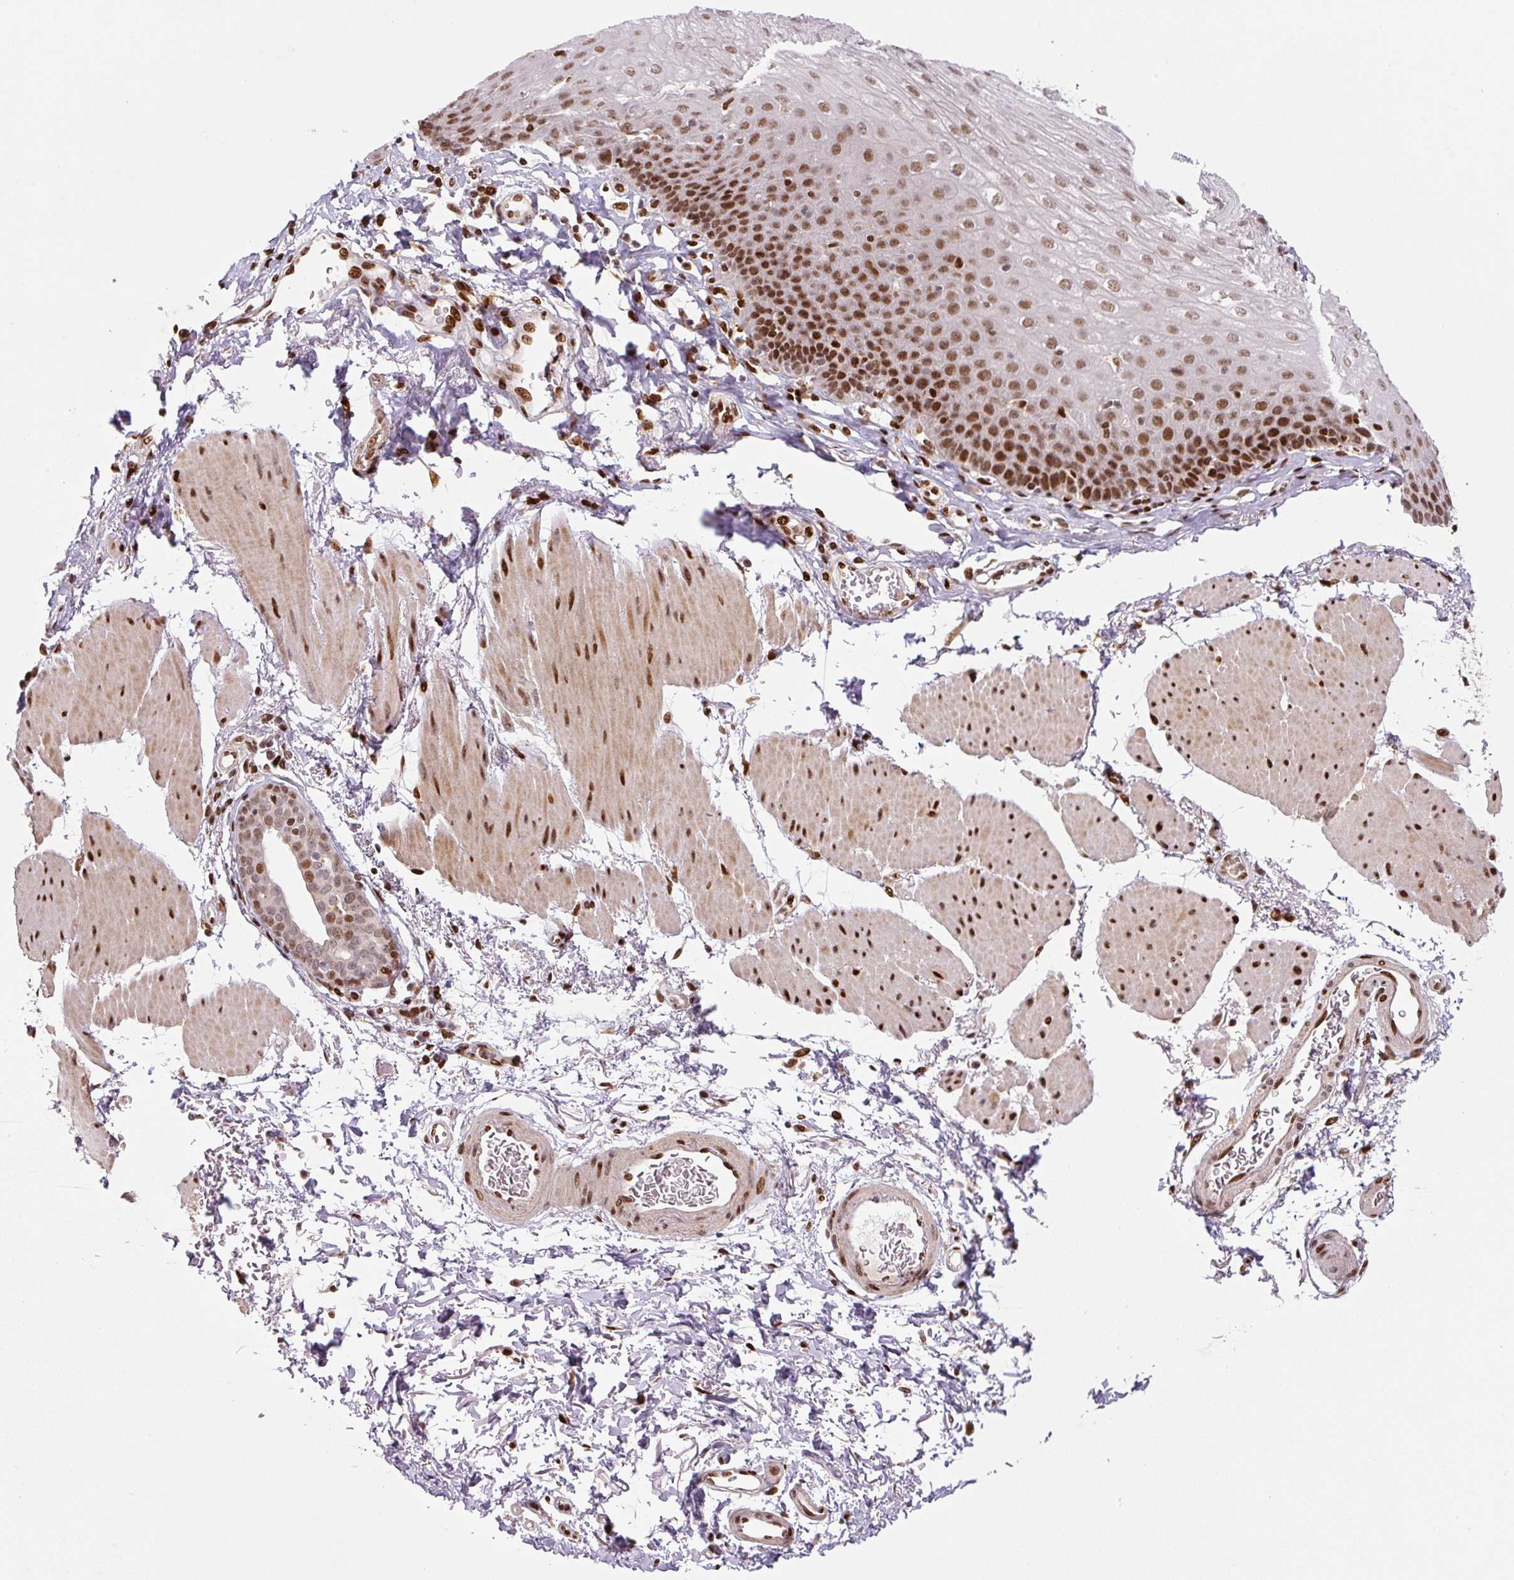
{"staining": {"intensity": "strong", "quantity": ">75%", "location": "nuclear"}, "tissue": "esophagus", "cell_type": "Squamous epithelial cells", "image_type": "normal", "snomed": [{"axis": "morphology", "description": "Normal tissue, NOS"}, {"axis": "topography", "description": "Esophagus"}], "caption": "Strong nuclear expression is appreciated in about >75% of squamous epithelial cells in normal esophagus.", "gene": "PYDC2", "patient": {"sex": "female", "age": 81}}